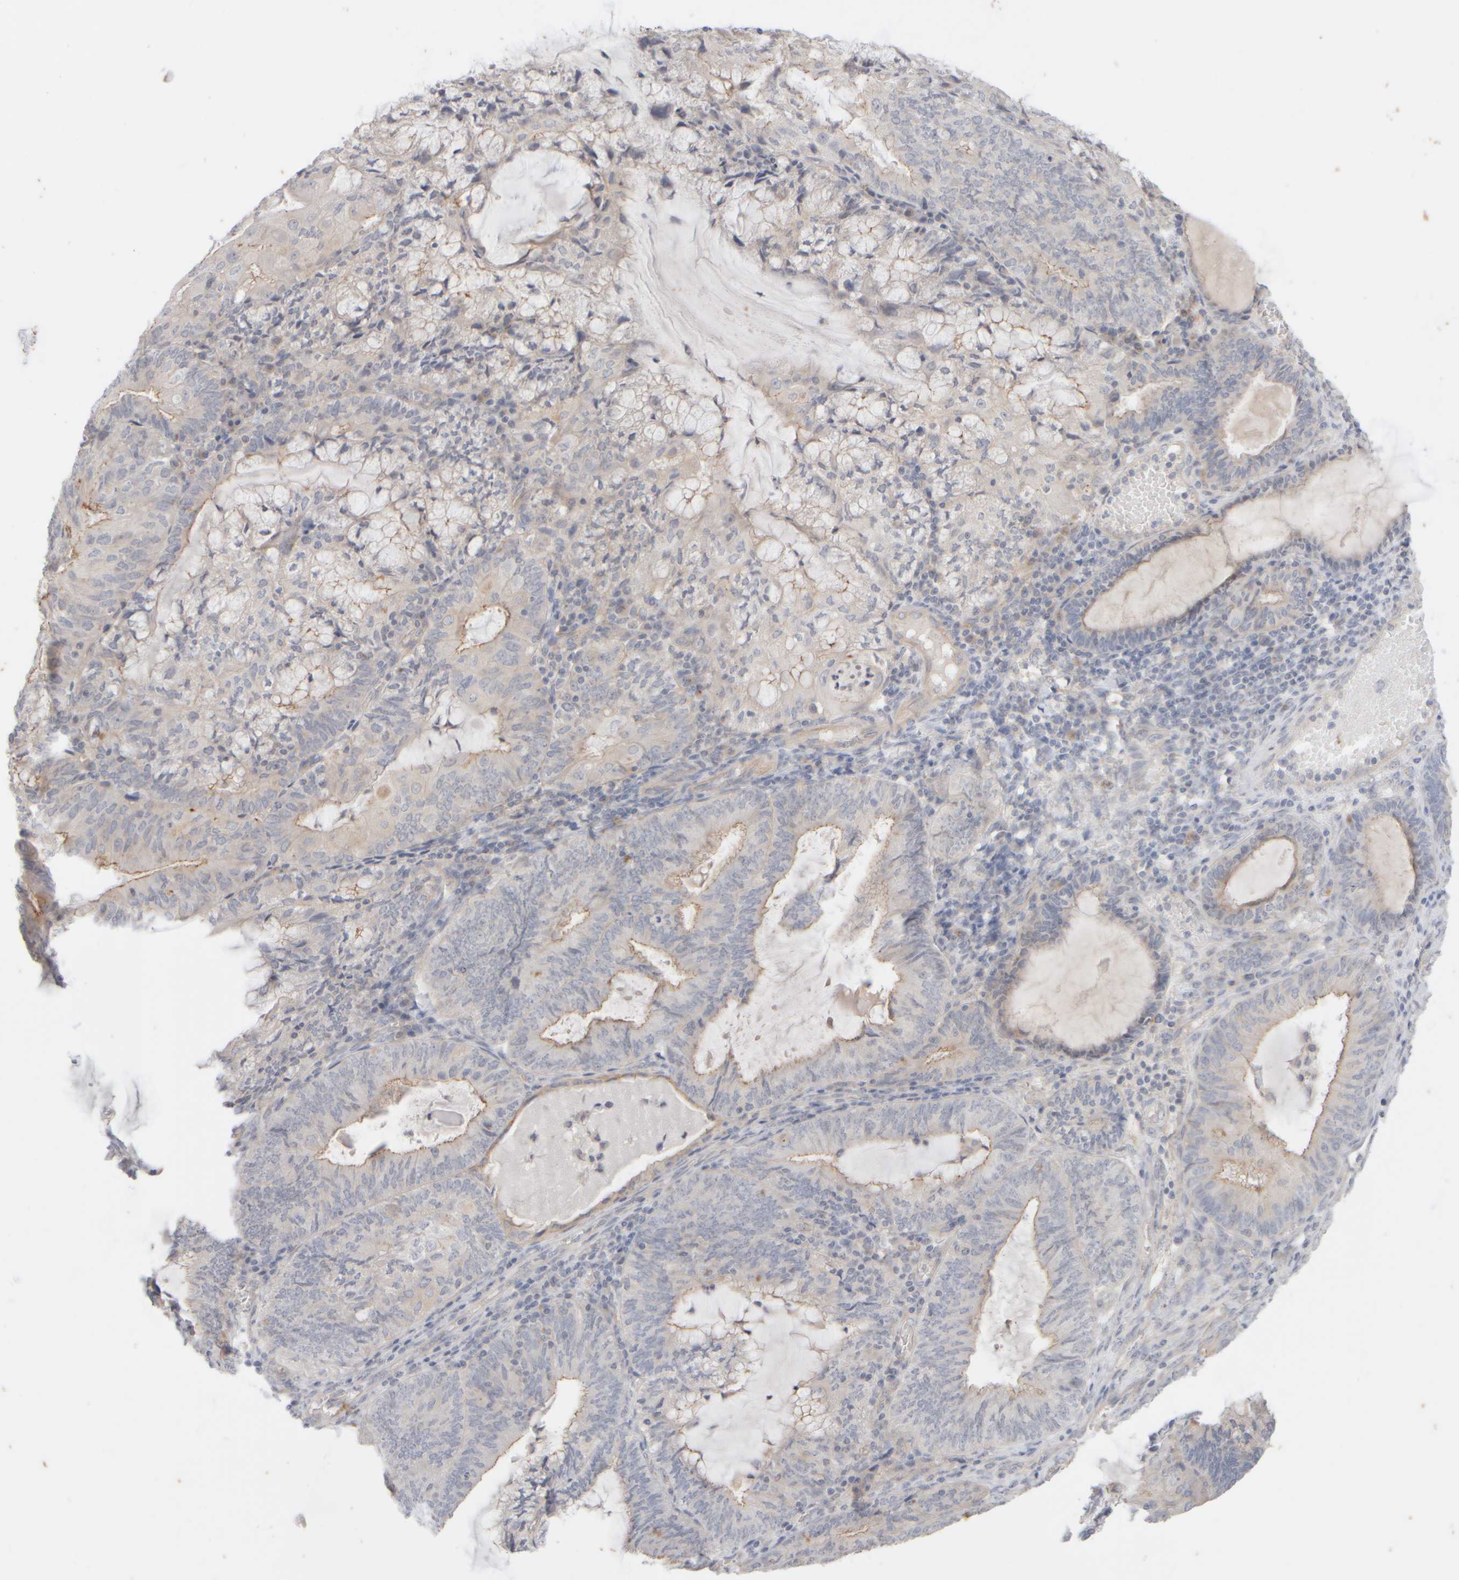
{"staining": {"intensity": "weak", "quantity": "<25%", "location": "cytoplasmic/membranous"}, "tissue": "endometrial cancer", "cell_type": "Tumor cells", "image_type": "cancer", "snomed": [{"axis": "morphology", "description": "Adenocarcinoma, NOS"}, {"axis": "topography", "description": "Endometrium"}], "caption": "The IHC image has no significant positivity in tumor cells of adenocarcinoma (endometrial) tissue. (DAB IHC visualized using brightfield microscopy, high magnification).", "gene": "GOPC", "patient": {"sex": "female", "age": 81}}